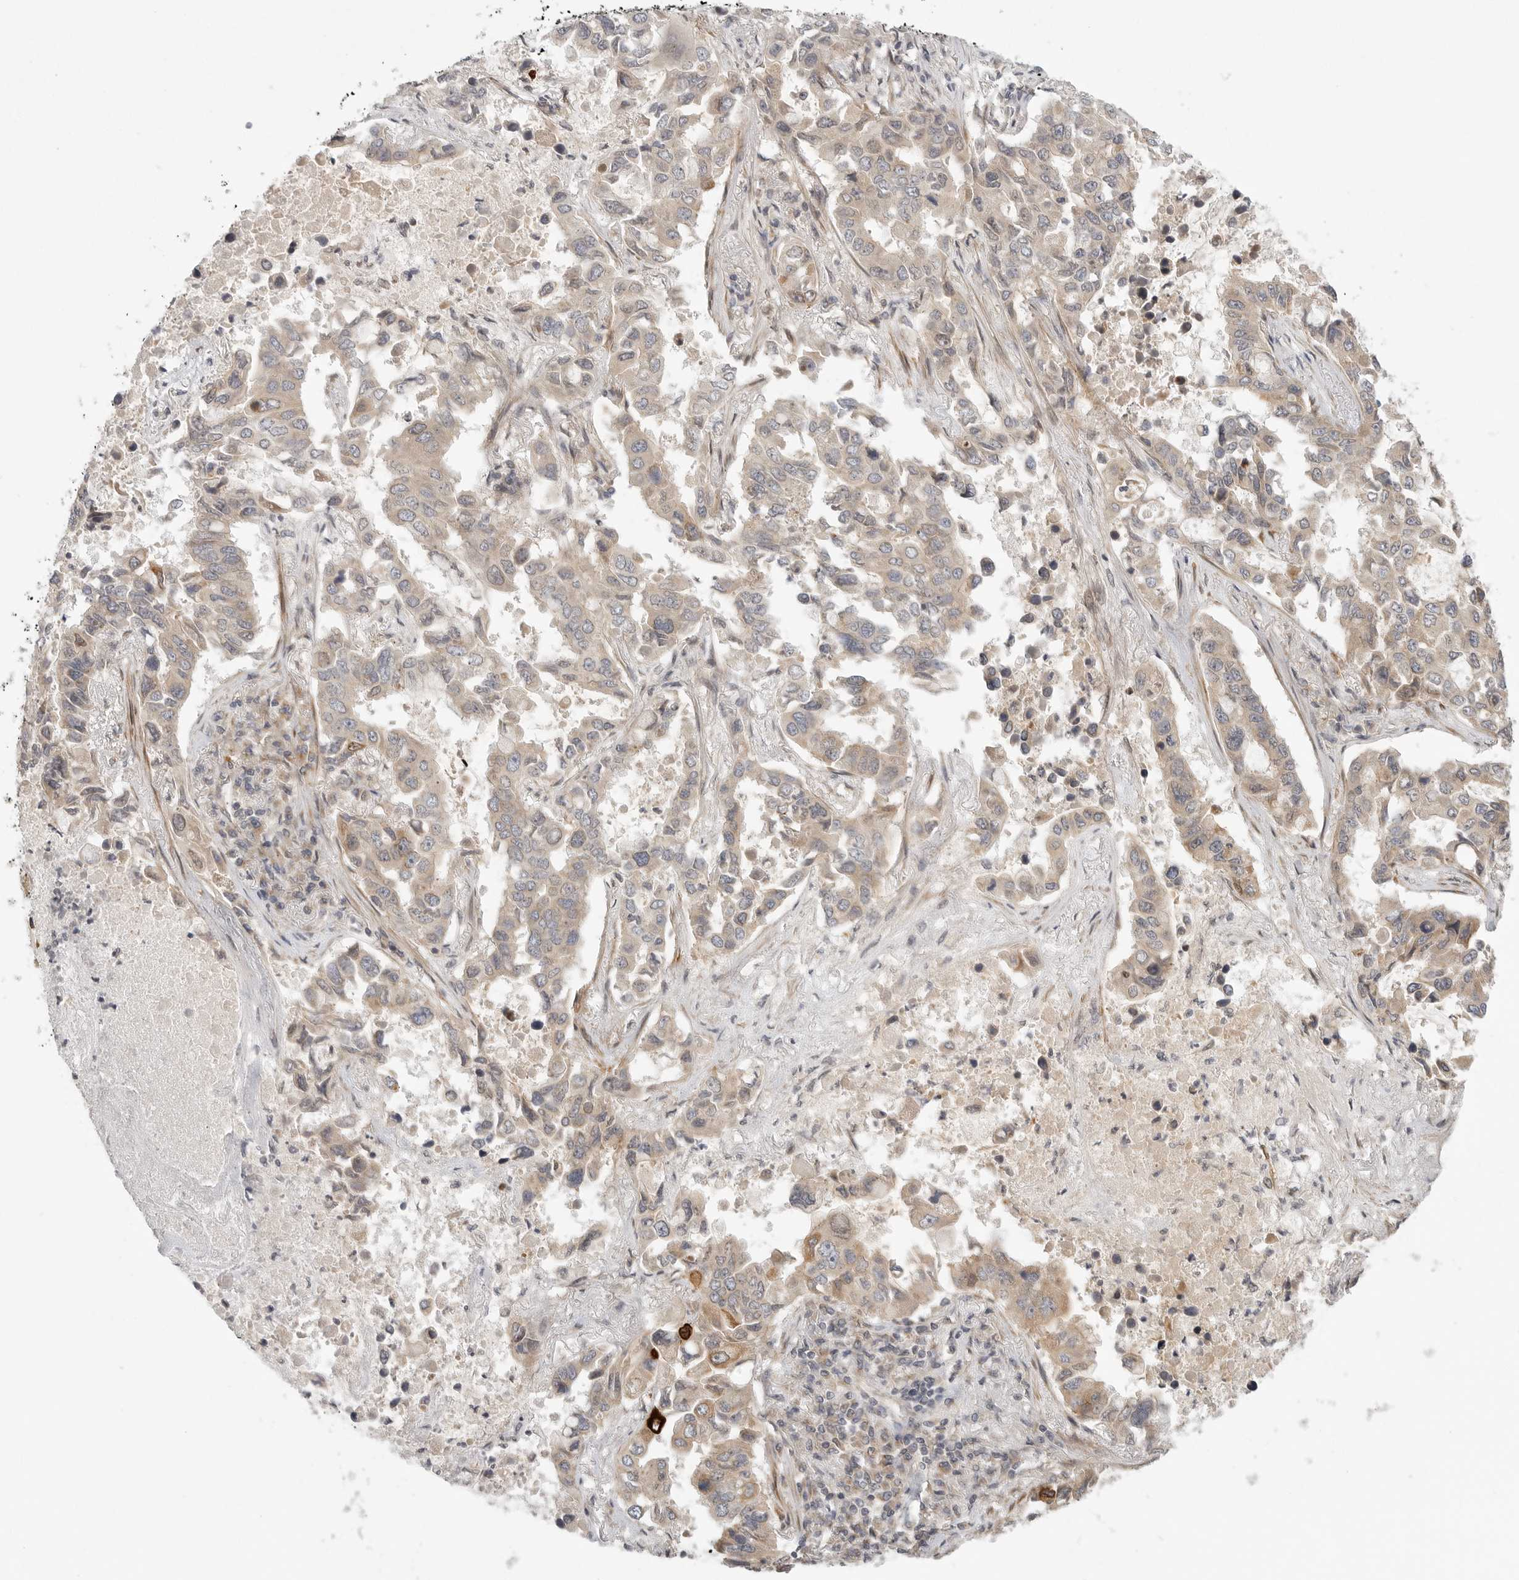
{"staining": {"intensity": "weak", "quantity": "<25%", "location": "cytoplasmic/membranous"}, "tissue": "lung cancer", "cell_type": "Tumor cells", "image_type": "cancer", "snomed": [{"axis": "morphology", "description": "Adenocarcinoma, NOS"}, {"axis": "topography", "description": "Lung"}], "caption": "Lung cancer (adenocarcinoma) was stained to show a protein in brown. There is no significant expression in tumor cells. Brightfield microscopy of immunohistochemistry (IHC) stained with DAB (3,3'-diaminobenzidine) (brown) and hematoxylin (blue), captured at high magnification.", "gene": "CCPG1", "patient": {"sex": "male", "age": 64}}